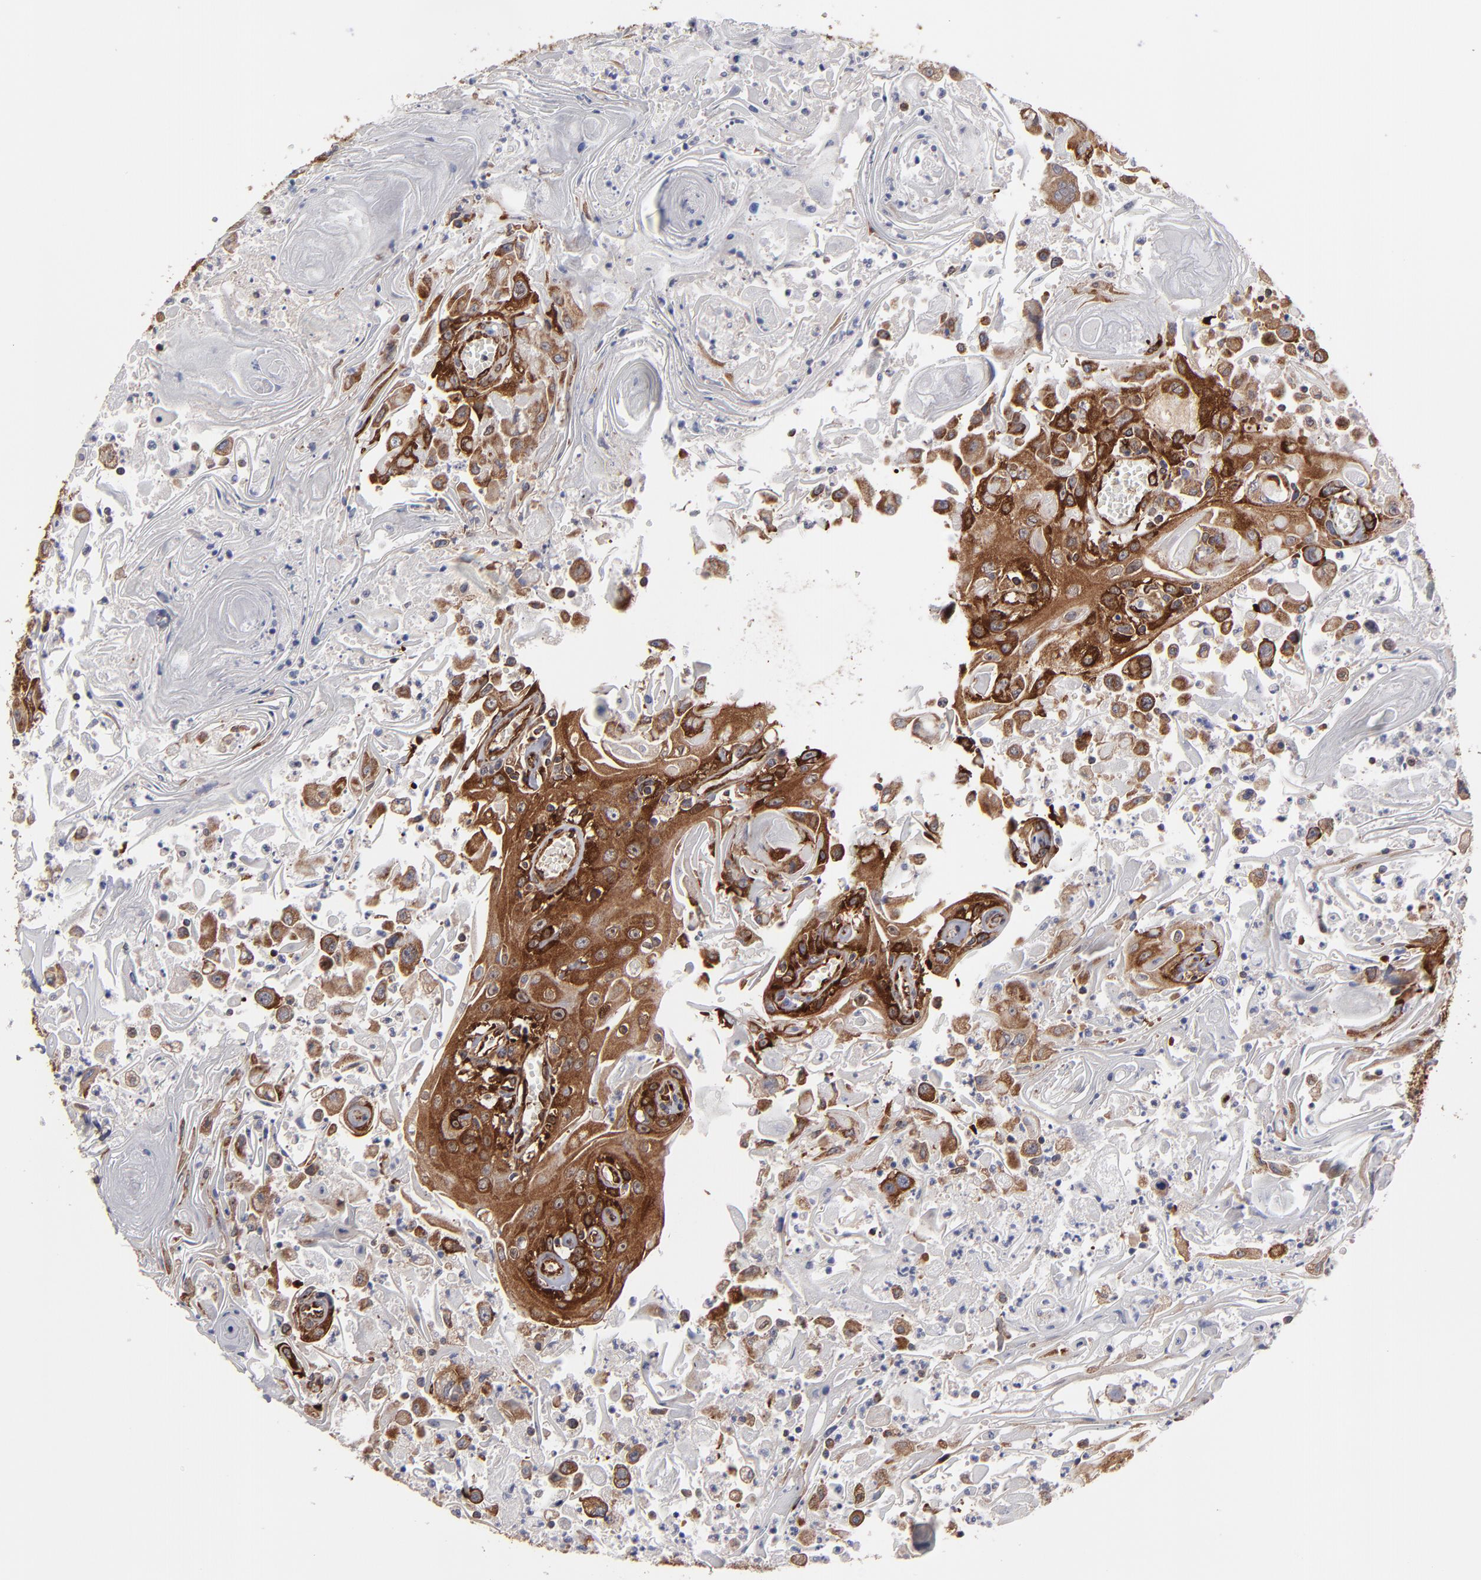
{"staining": {"intensity": "strong", "quantity": ">75%", "location": "cytoplasmic/membranous"}, "tissue": "head and neck cancer", "cell_type": "Tumor cells", "image_type": "cancer", "snomed": [{"axis": "morphology", "description": "Squamous cell carcinoma, NOS"}, {"axis": "topography", "description": "Oral tissue"}, {"axis": "topography", "description": "Head-Neck"}], "caption": "A photomicrograph showing strong cytoplasmic/membranous expression in about >75% of tumor cells in head and neck cancer, as visualized by brown immunohistochemical staining.", "gene": "KTN1", "patient": {"sex": "female", "age": 76}}